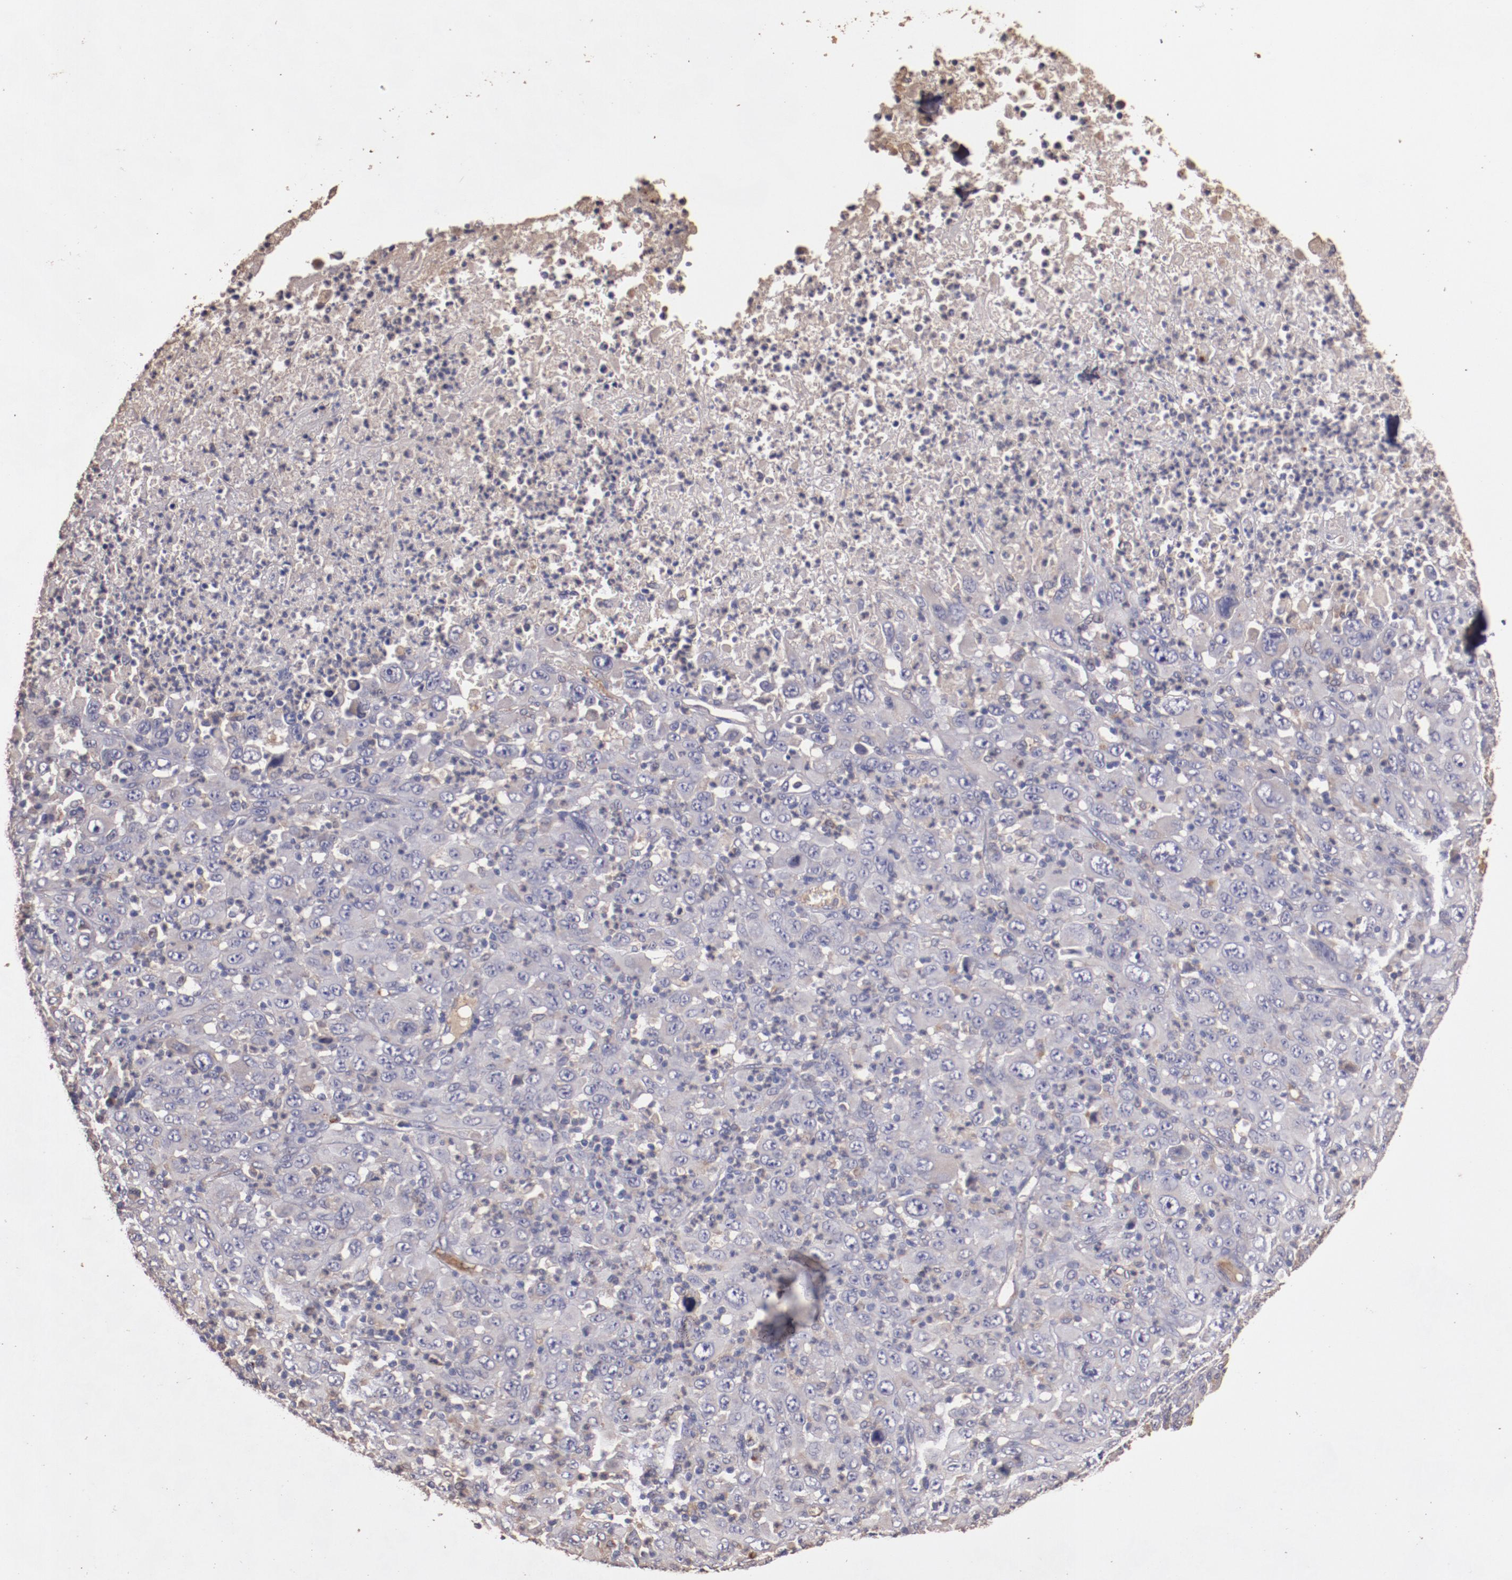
{"staining": {"intensity": "weak", "quantity": "25%-75%", "location": "cytoplasmic/membranous"}, "tissue": "melanoma", "cell_type": "Tumor cells", "image_type": "cancer", "snomed": [{"axis": "morphology", "description": "Malignant melanoma, Metastatic site"}, {"axis": "topography", "description": "Skin"}], "caption": "Weak cytoplasmic/membranous positivity for a protein is identified in about 25%-75% of tumor cells of malignant melanoma (metastatic site) using immunohistochemistry (IHC).", "gene": "SRRD", "patient": {"sex": "female", "age": 56}}